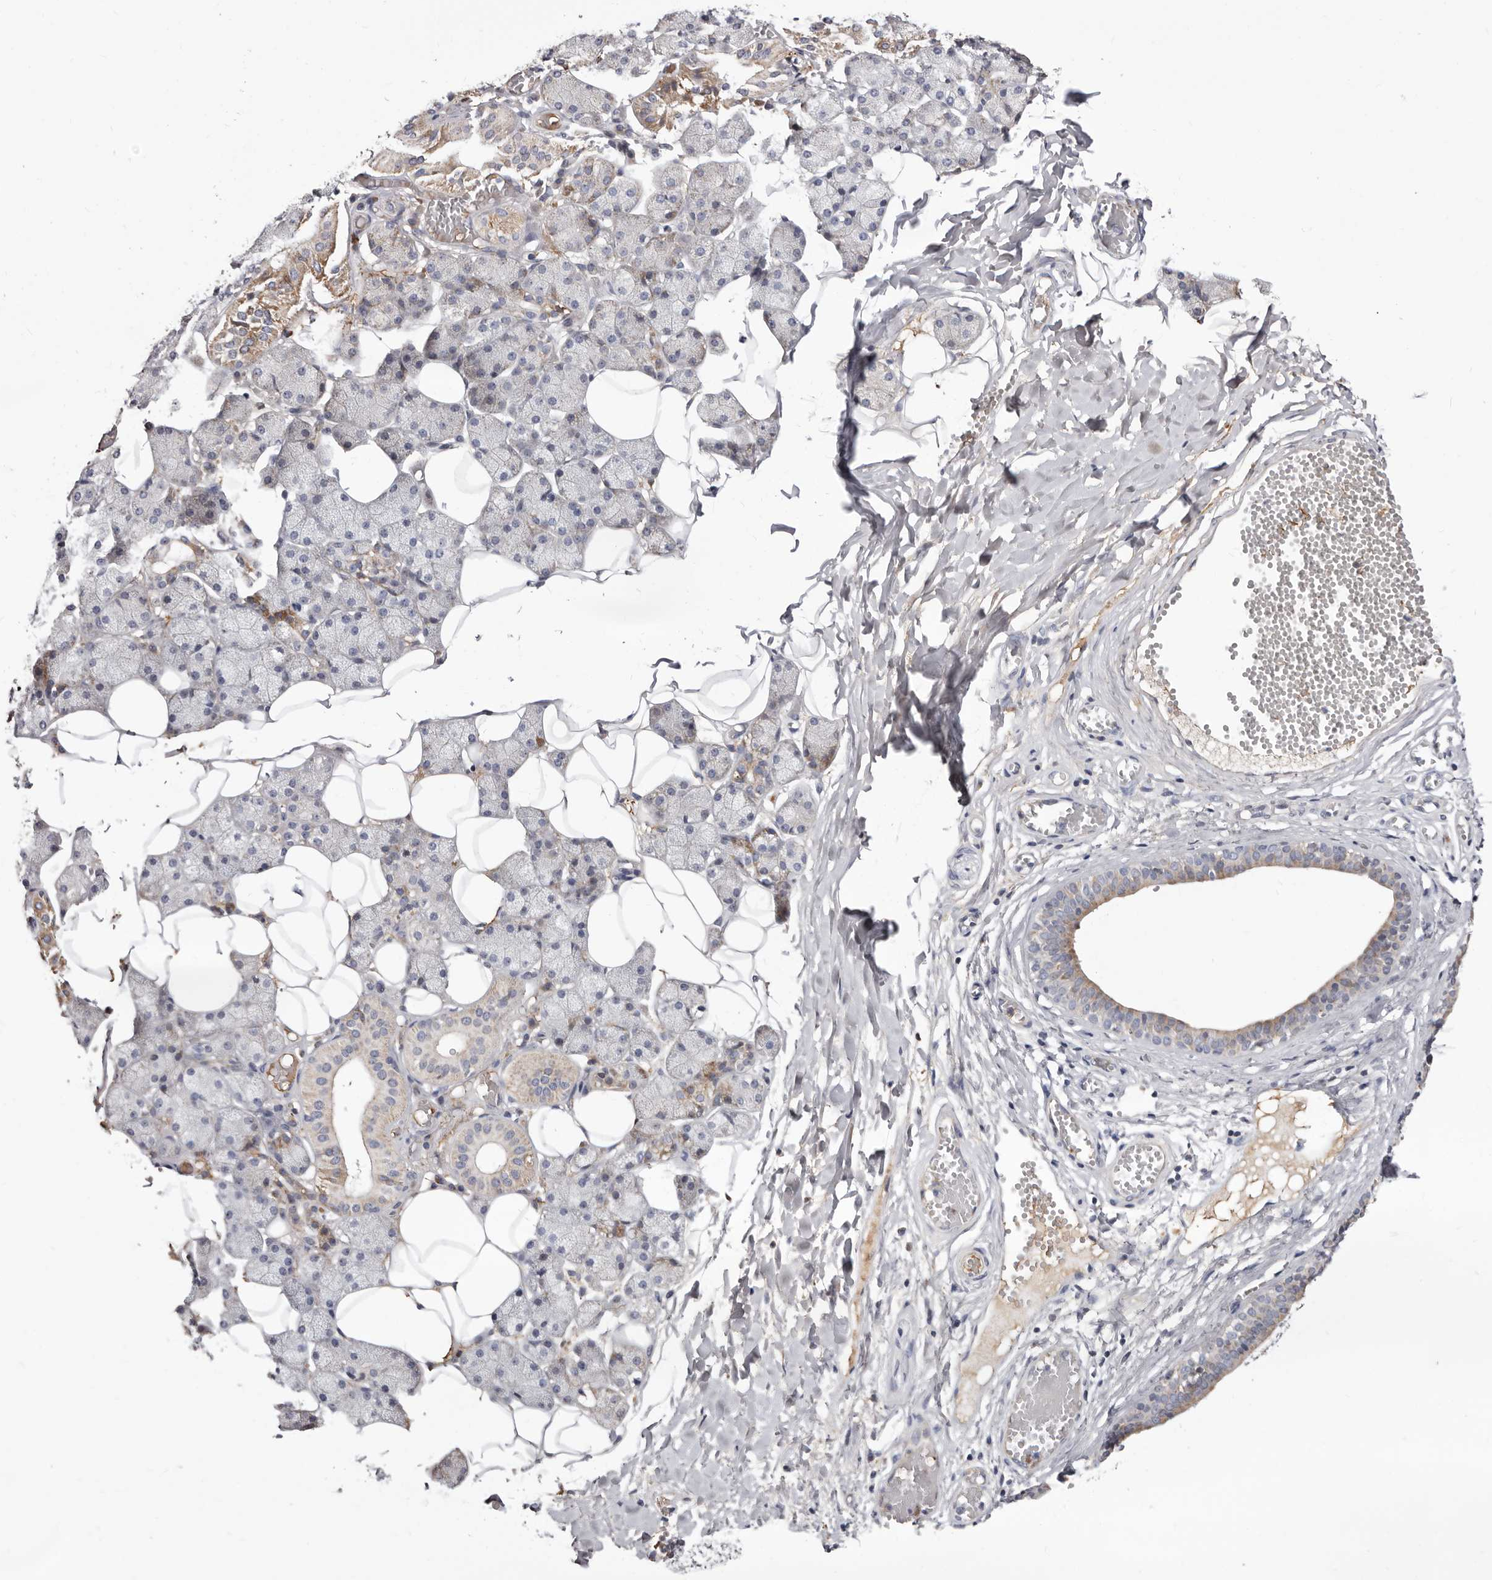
{"staining": {"intensity": "moderate", "quantity": "<25%", "location": "cytoplasmic/membranous"}, "tissue": "salivary gland", "cell_type": "Glandular cells", "image_type": "normal", "snomed": [{"axis": "morphology", "description": "Normal tissue, NOS"}, {"axis": "topography", "description": "Salivary gland"}], "caption": "Glandular cells display low levels of moderate cytoplasmic/membranous staining in approximately <25% of cells in benign salivary gland.", "gene": "NUBPL", "patient": {"sex": "female", "age": 33}}